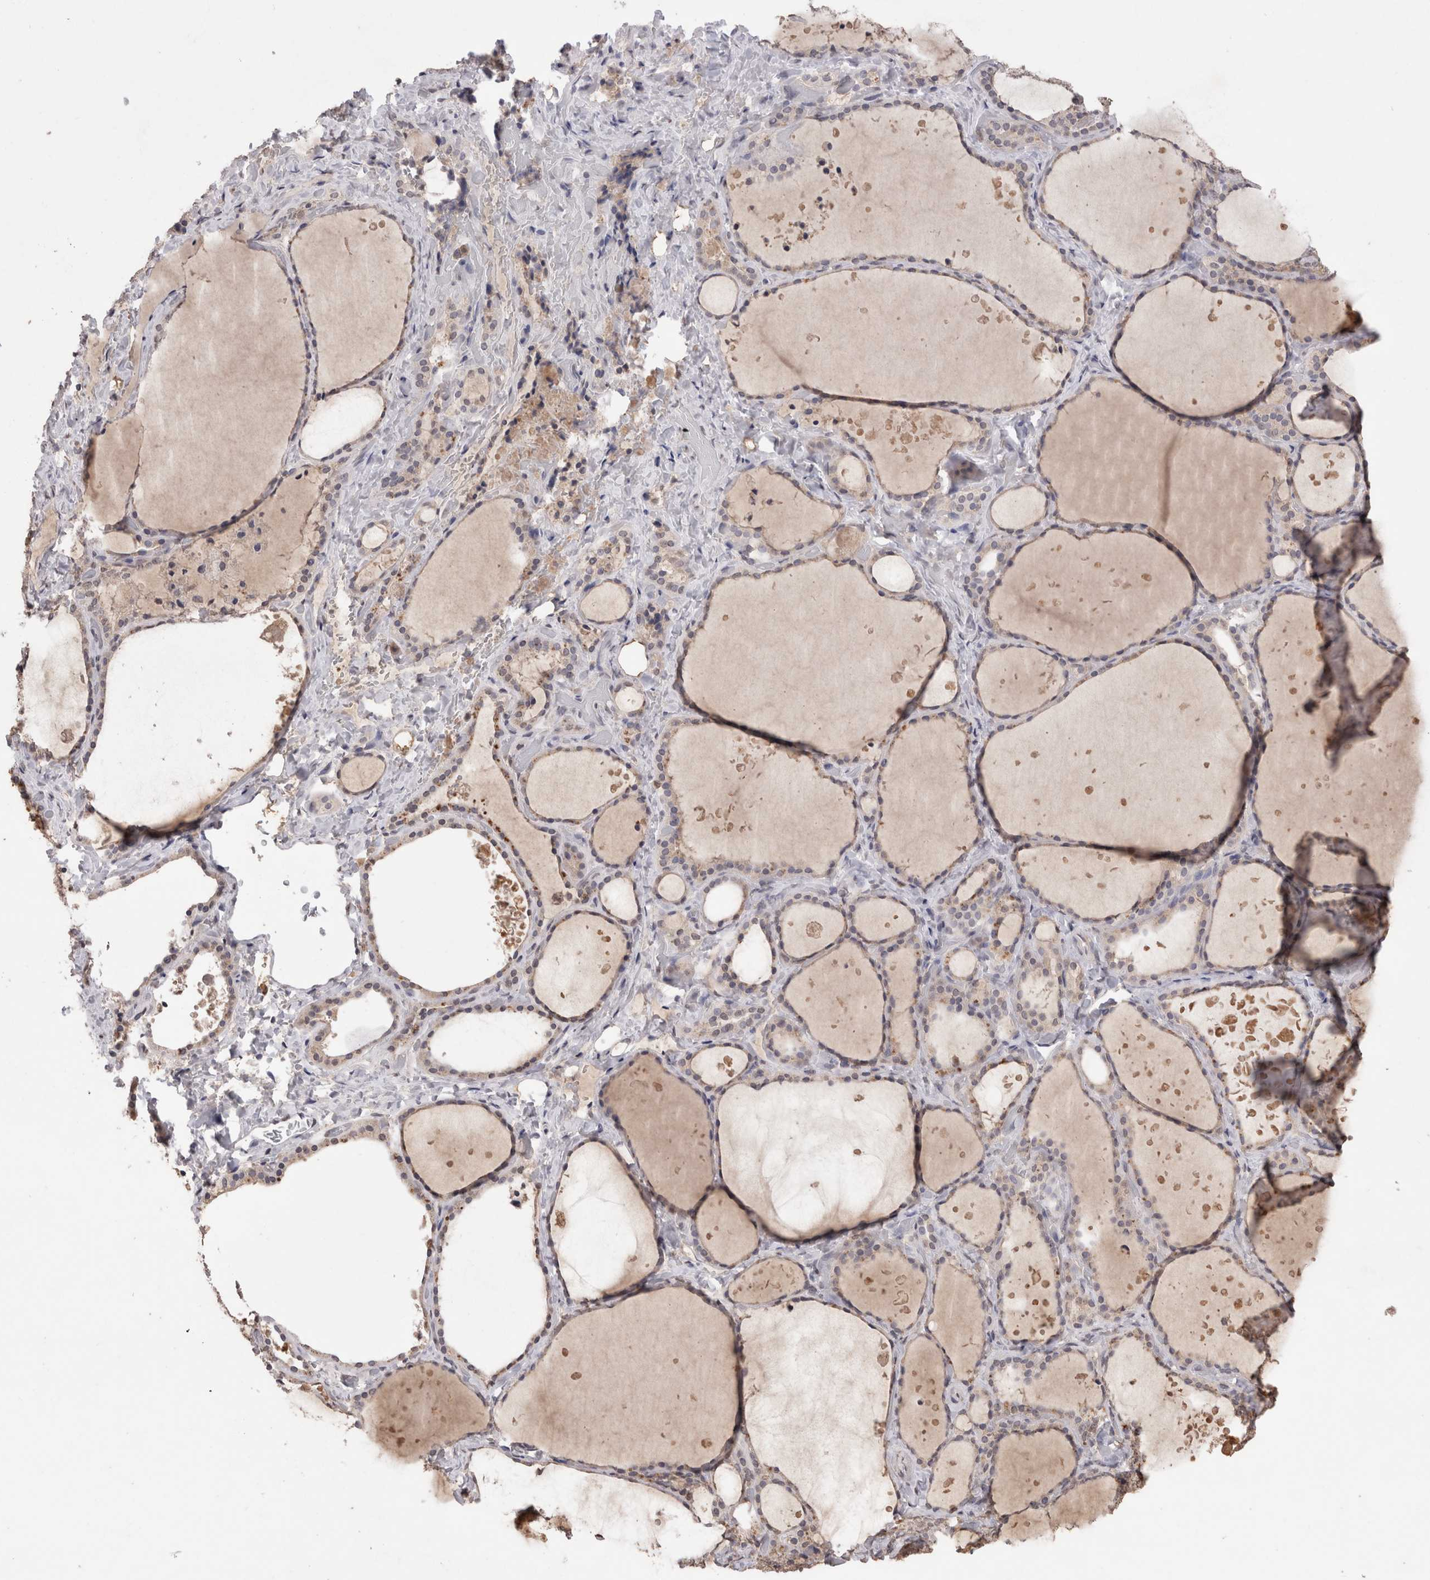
{"staining": {"intensity": "negative", "quantity": "none", "location": "none"}, "tissue": "thyroid gland", "cell_type": "Glandular cells", "image_type": "normal", "snomed": [{"axis": "morphology", "description": "Normal tissue, NOS"}, {"axis": "topography", "description": "Thyroid gland"}], "caption": "DAB immunohistochemical staining of benign thyroid gland shows no significant staining in glandular cells.", "gene": "GRK5", "patient": {"sex": "female", "age": 44}}